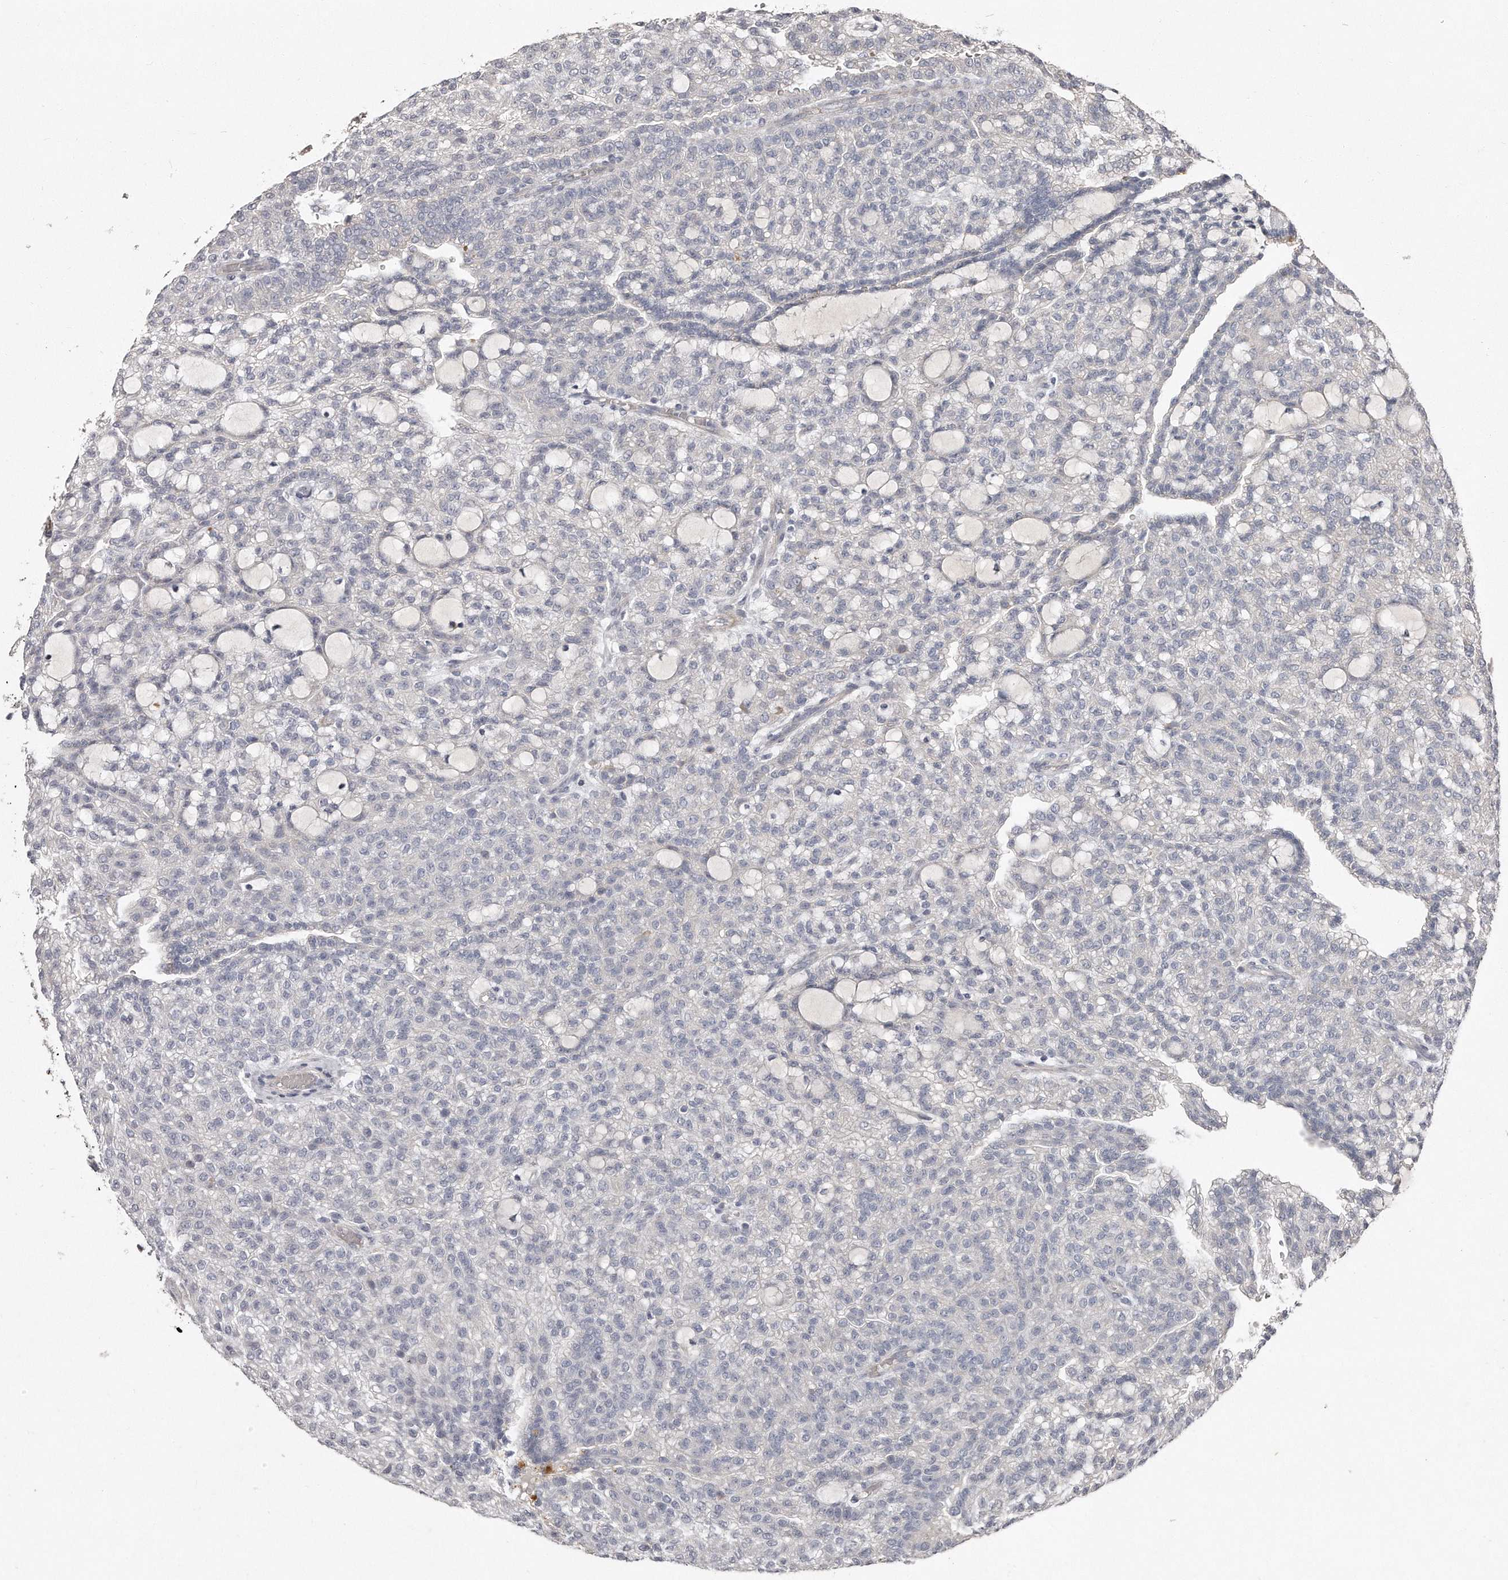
{"staining": {"intensity": "negative", "quantity": "none", "location": "none"}, "tissue": "renal cancer", "cell_type": "Tumor cells", "image_type": "cancer", "snomed": [{"axis": "morphology", "description": "Adenocarcinoma, NOS"}, {"axis": "topography", "description": "Kidney"}], "caption": "There is no significant positivity in tumor cells of renal cancer (adenocarcinoma).", "gene": "TECR", "patient": {"sex": "male", "age": 63}}